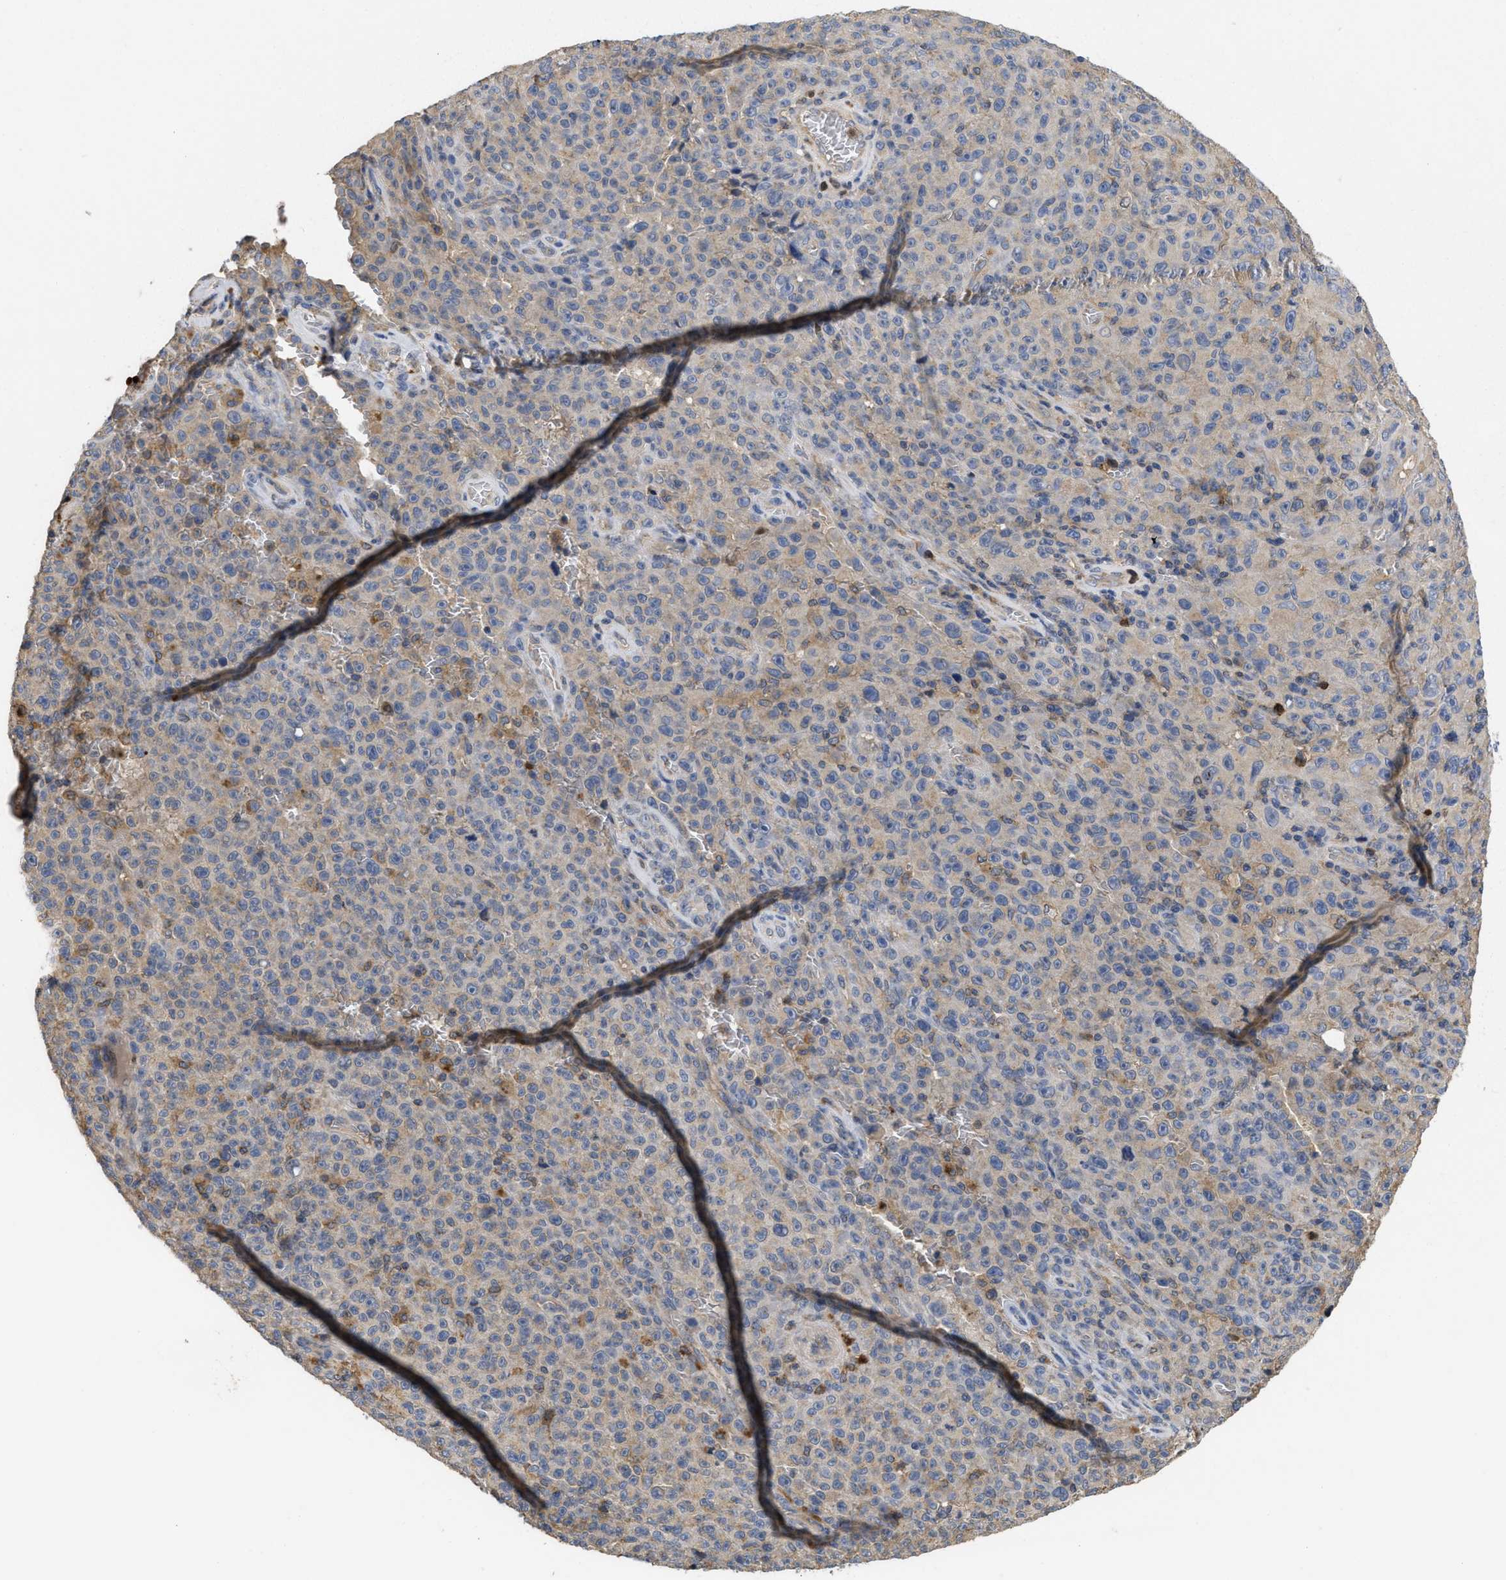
{"staining": {"intensity": "weak", "quantity": "<25%", "location": "cytoplasmic/membranous"}, "tissue": "melanoma", "cell_type": "Tumor cells", "image_type": "cancer", "snomed": [{"axis": "morphology", "description": "Malignant melanoma, NOS"}, {"axis": "topography", "description": "Skin"}], "caption": "Protein analysis of melanoma displays no significant positivity in tumor cells.", "gene": "RNF216", "patient": {"sex": "female", "age": 82}}